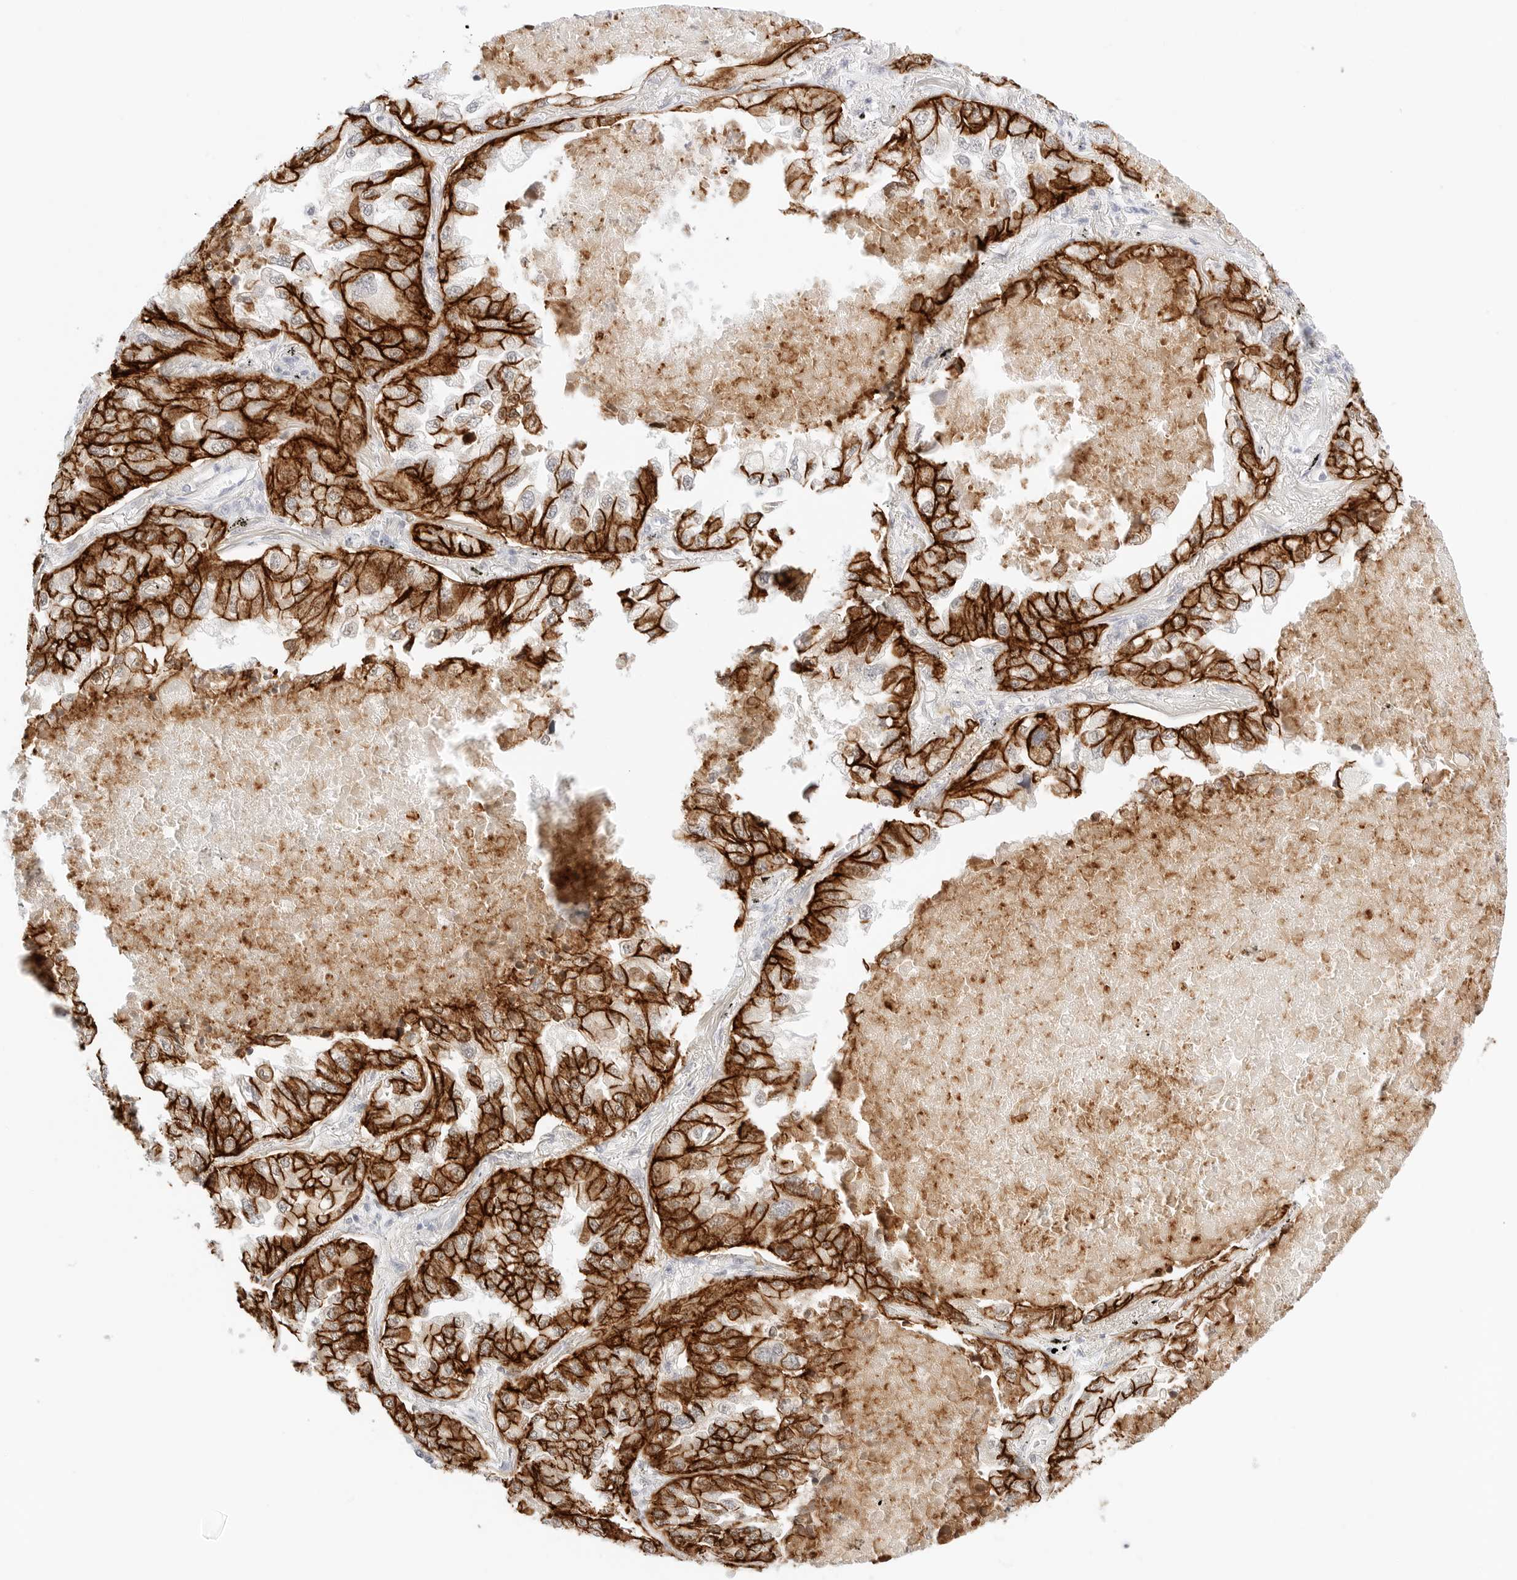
{"staining": {"intensity": "strong", "quantity": ">75%", "location": "cytoplasmic/membranous"}, "tissue": "lung cancer", "cell_type": "Tumor cells", "image_type": "cancer", "snomed": [{"axis": "morphology", "description": "Adenocarcinoma, NOS"}, {"axis": "topography", "description": "Lung"}], "caption": "Adenocarcinoma (lung) stained with IHC displays strong cytoplasmic/membranous staining in approximately >75% of tumor cells.", "gene": "CDH1", "patient": {"sex": "male", "age": 65}}